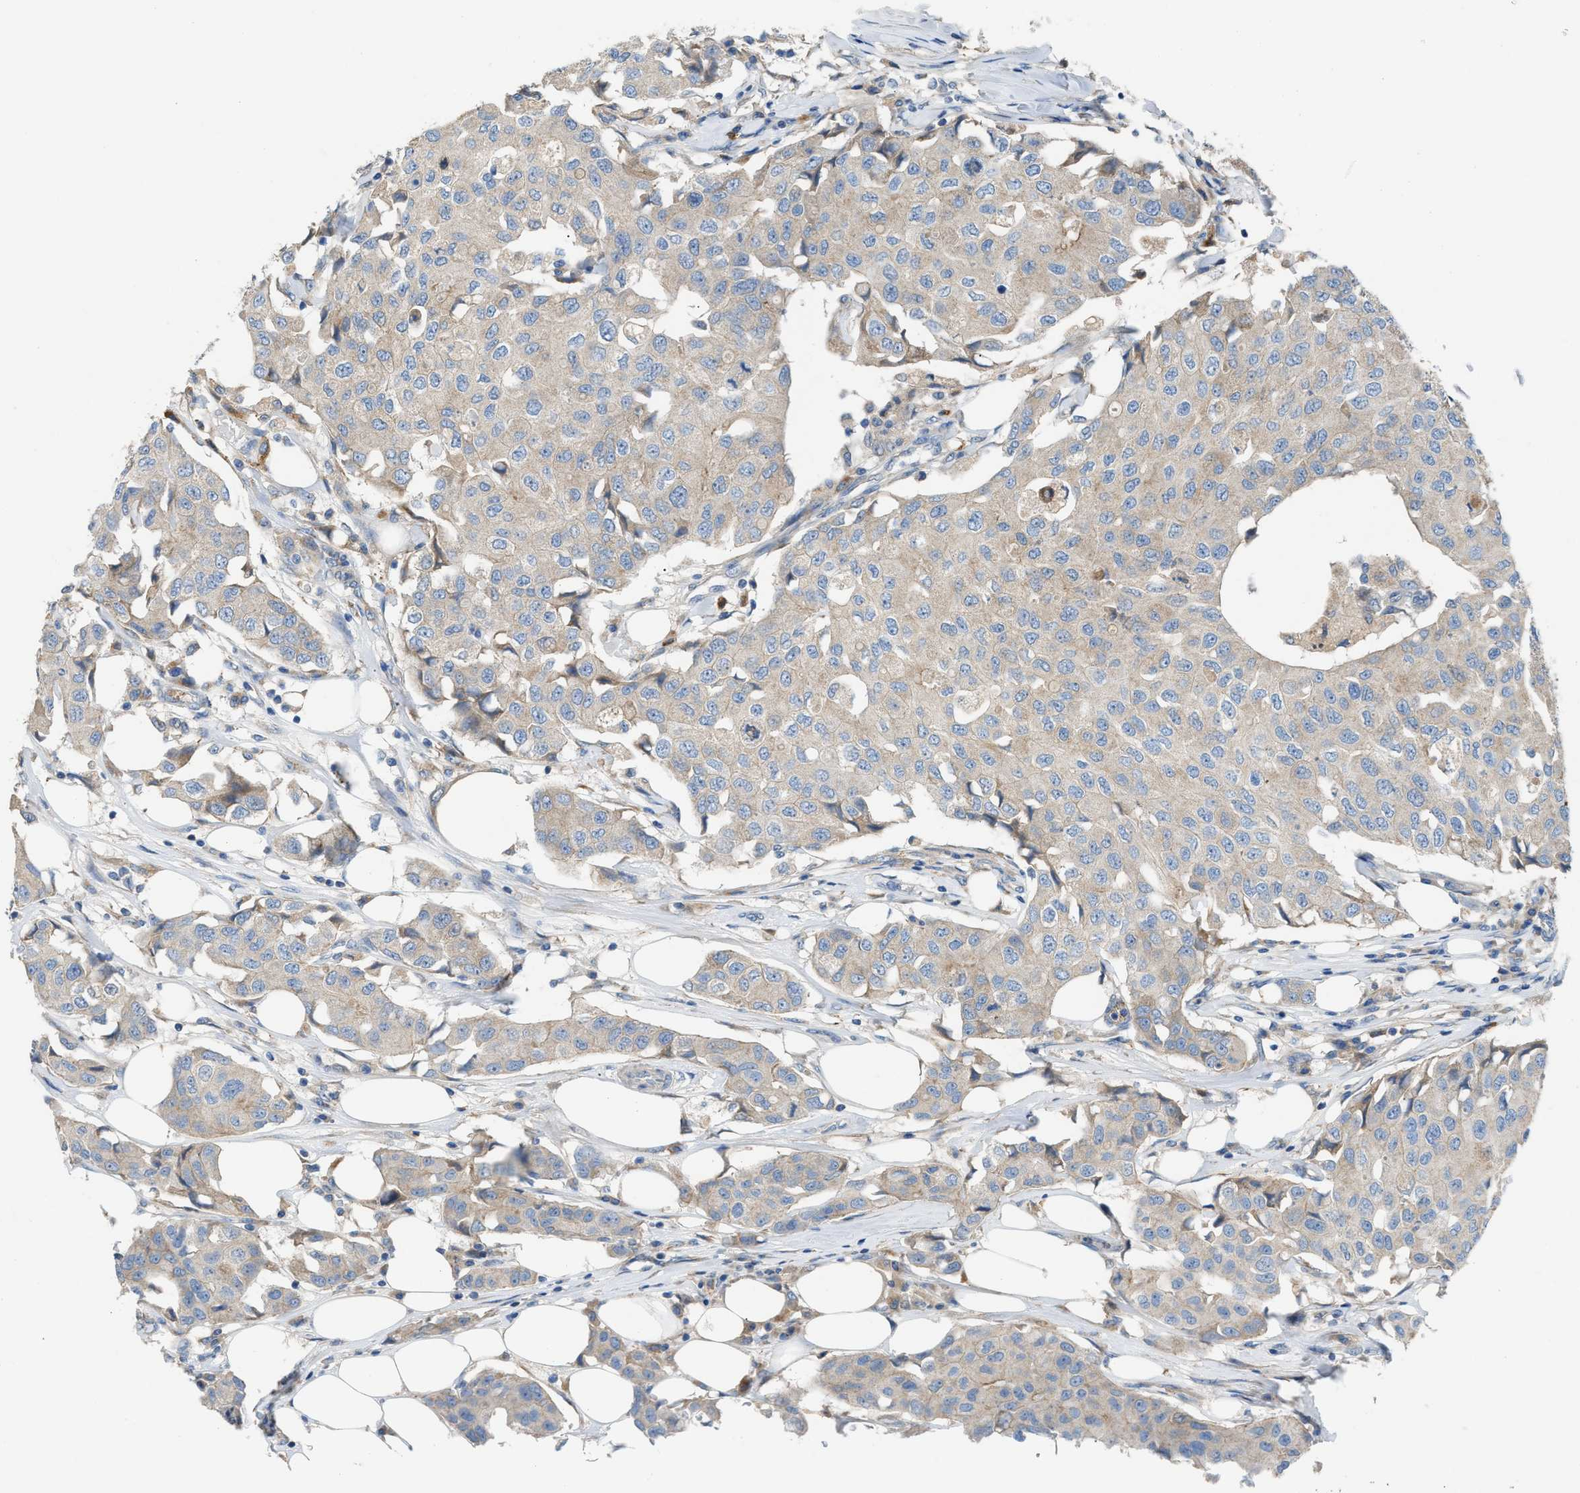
{"staining": {"intensity": "weak", "quantity": "<25%", "location": "cytoplasmic/membranous"}, "tissue": "breast cancer", "cell_type": "Tumor cells", "image_type": "cancer", "snomed": [{"axis": "morphology", "description": "Duct carcinoma"}, {"axis": "topography", "description": "Breast"}], "caption": "The histopathology image demonstrates no significant expression in tumor cells of breast cancer.", "gene": "AOAH", "patient": {"sex": "female", "age": 80}}